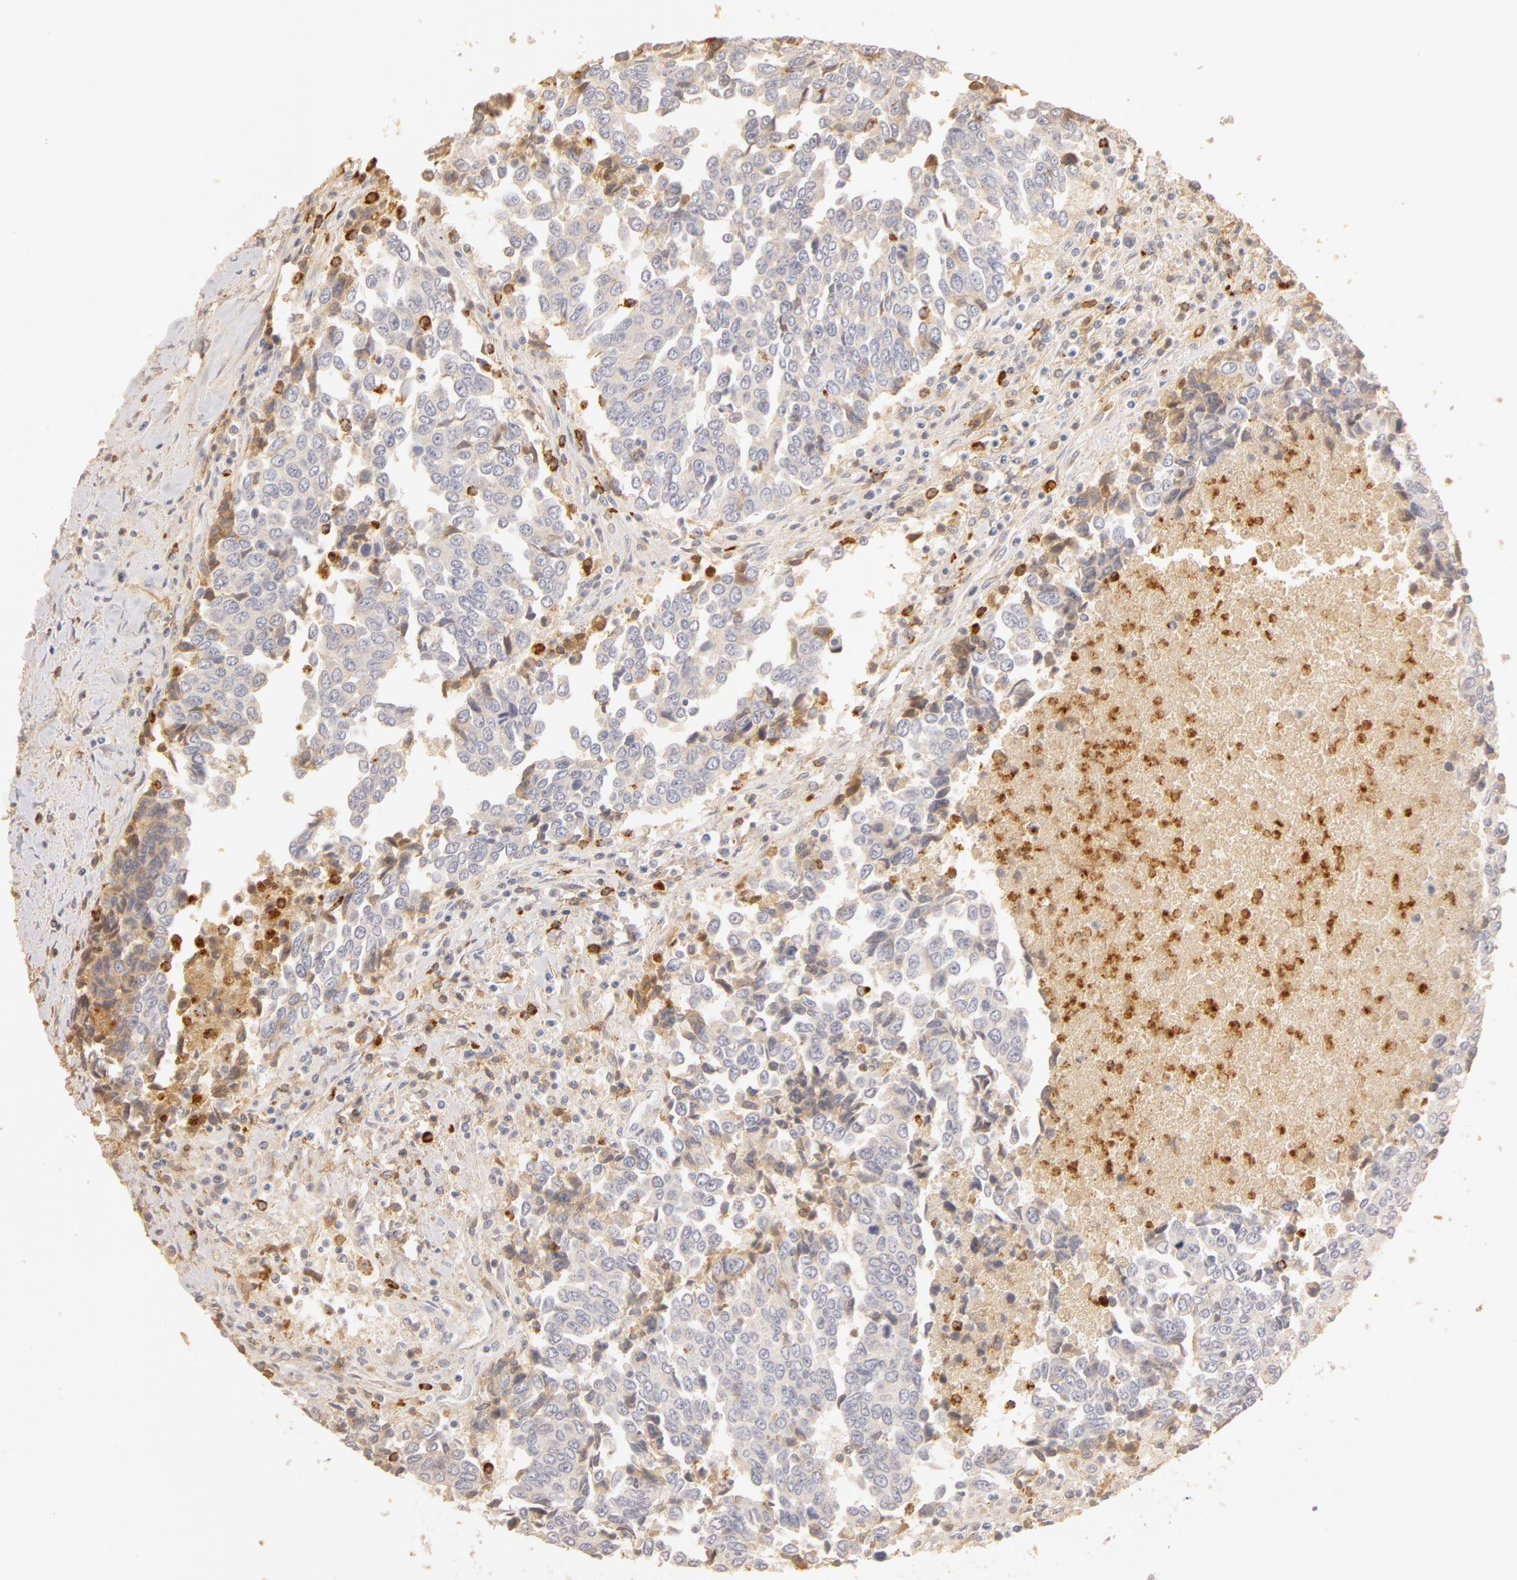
{"staining": {"intensity": "negative", "quantity": "none", "location": "none"}, "tissue": "urothelial cancer", "cell_type": "Tumor cells", "image_type": "cancer", "snomed": [{"axis": "morphology", "description": "Urothelial carcinoma, High grade"}, {"axis": "topography", "description": "Urinary bladder"}], "caption": "Image shows no significant protein staining in tumor cells of high-grade urothelial carcinoma.", "gene": "C1R", "patient": {"sex": "male", "age": 86}}